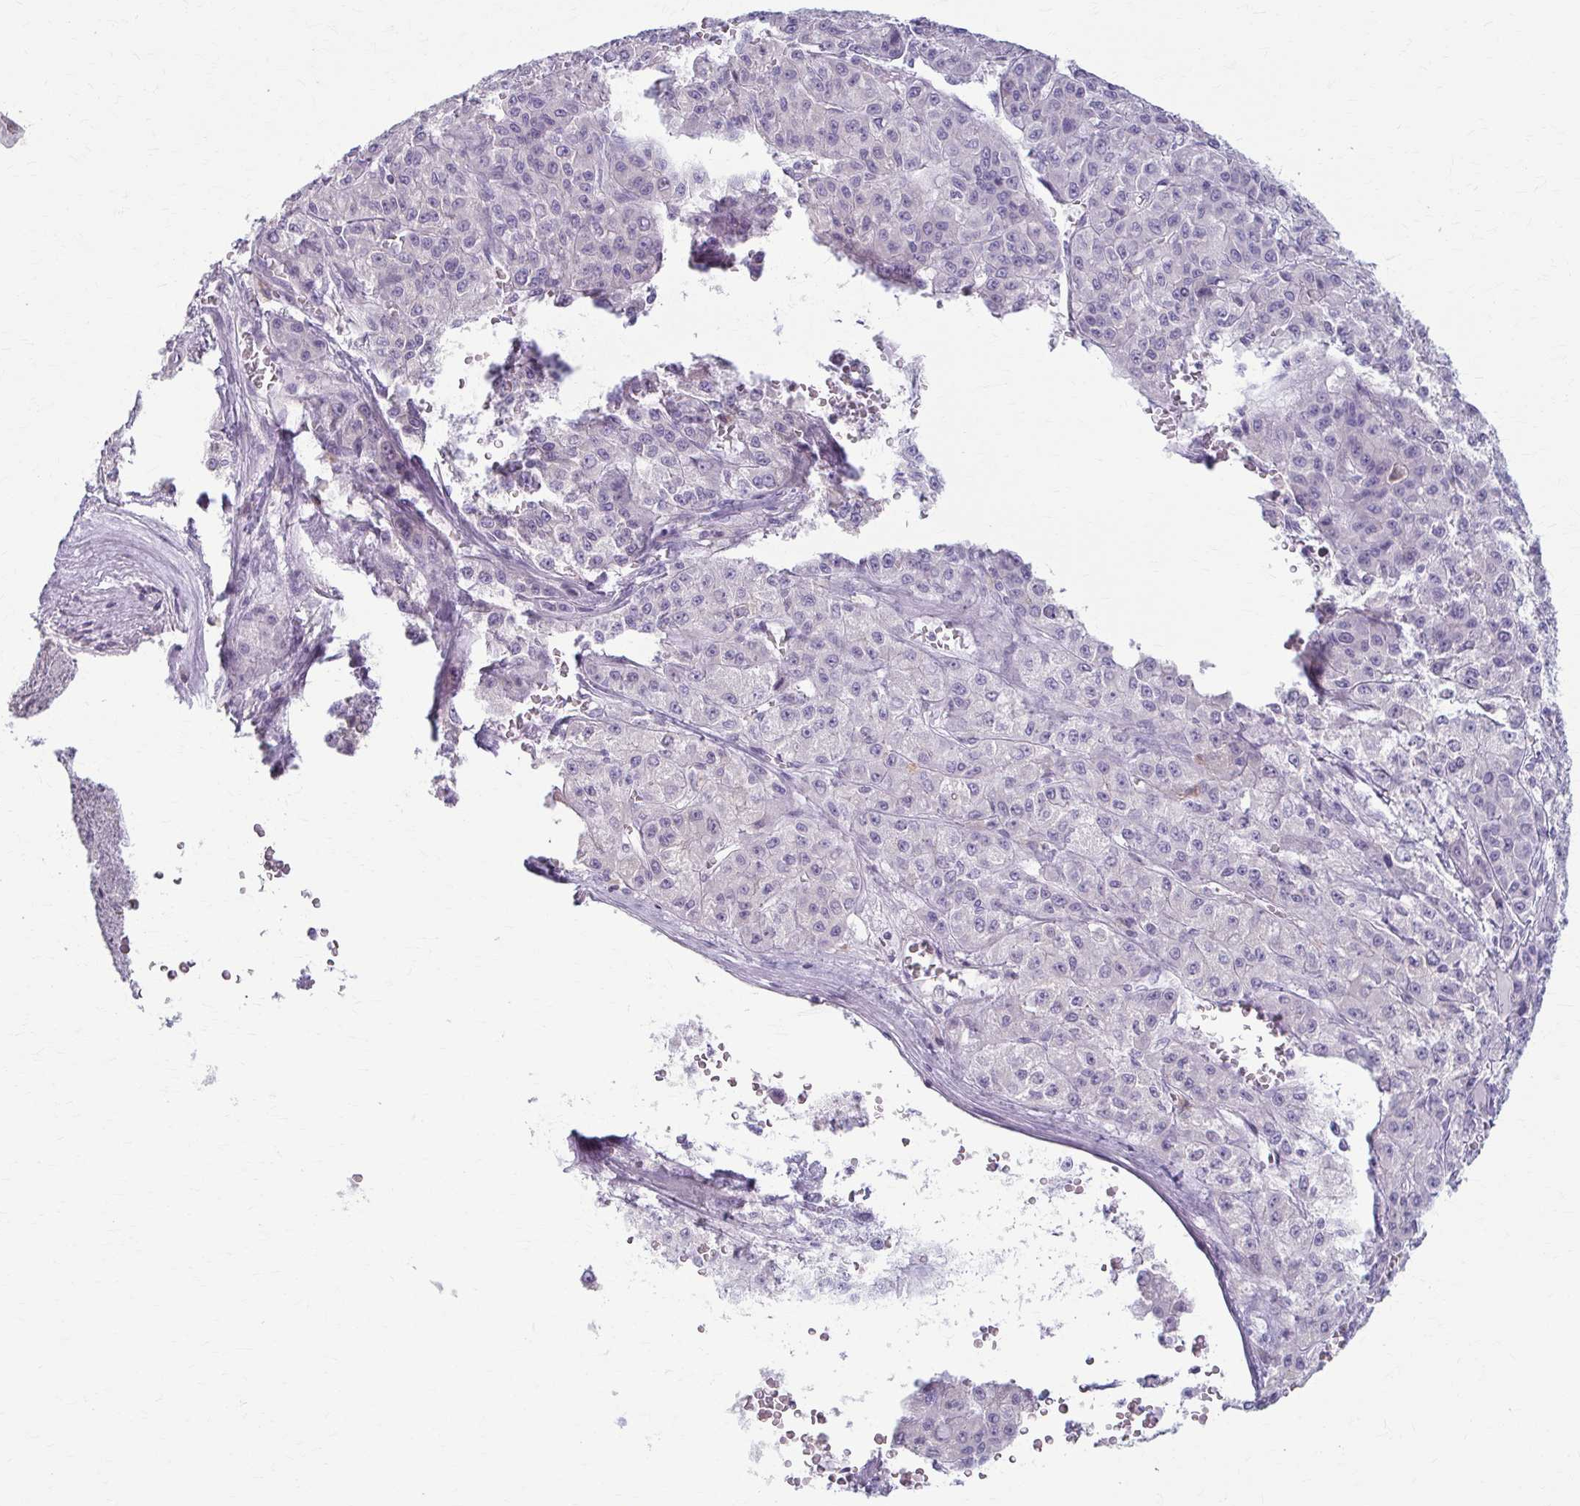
{"staining": {"intensity": "negative", "quantity": "none", "location": "none"}, "tissue": "liver cancer", "cell_type": "Tumor cells", "image_type": "cancer", "snomed": [{"axis": "morphology", "description": "Carcinoma, Hepatocellular, NOS"}, {"axis": "topography", "description": "Liver"}], "caption": "This is an immunohistochemistry micrograph of liver cancer (hepatocellular carcinoma). There is no positivity in tumor cells.", "gene": "LDLRAP1", "patient": {"sex": "male", "age": 70}}